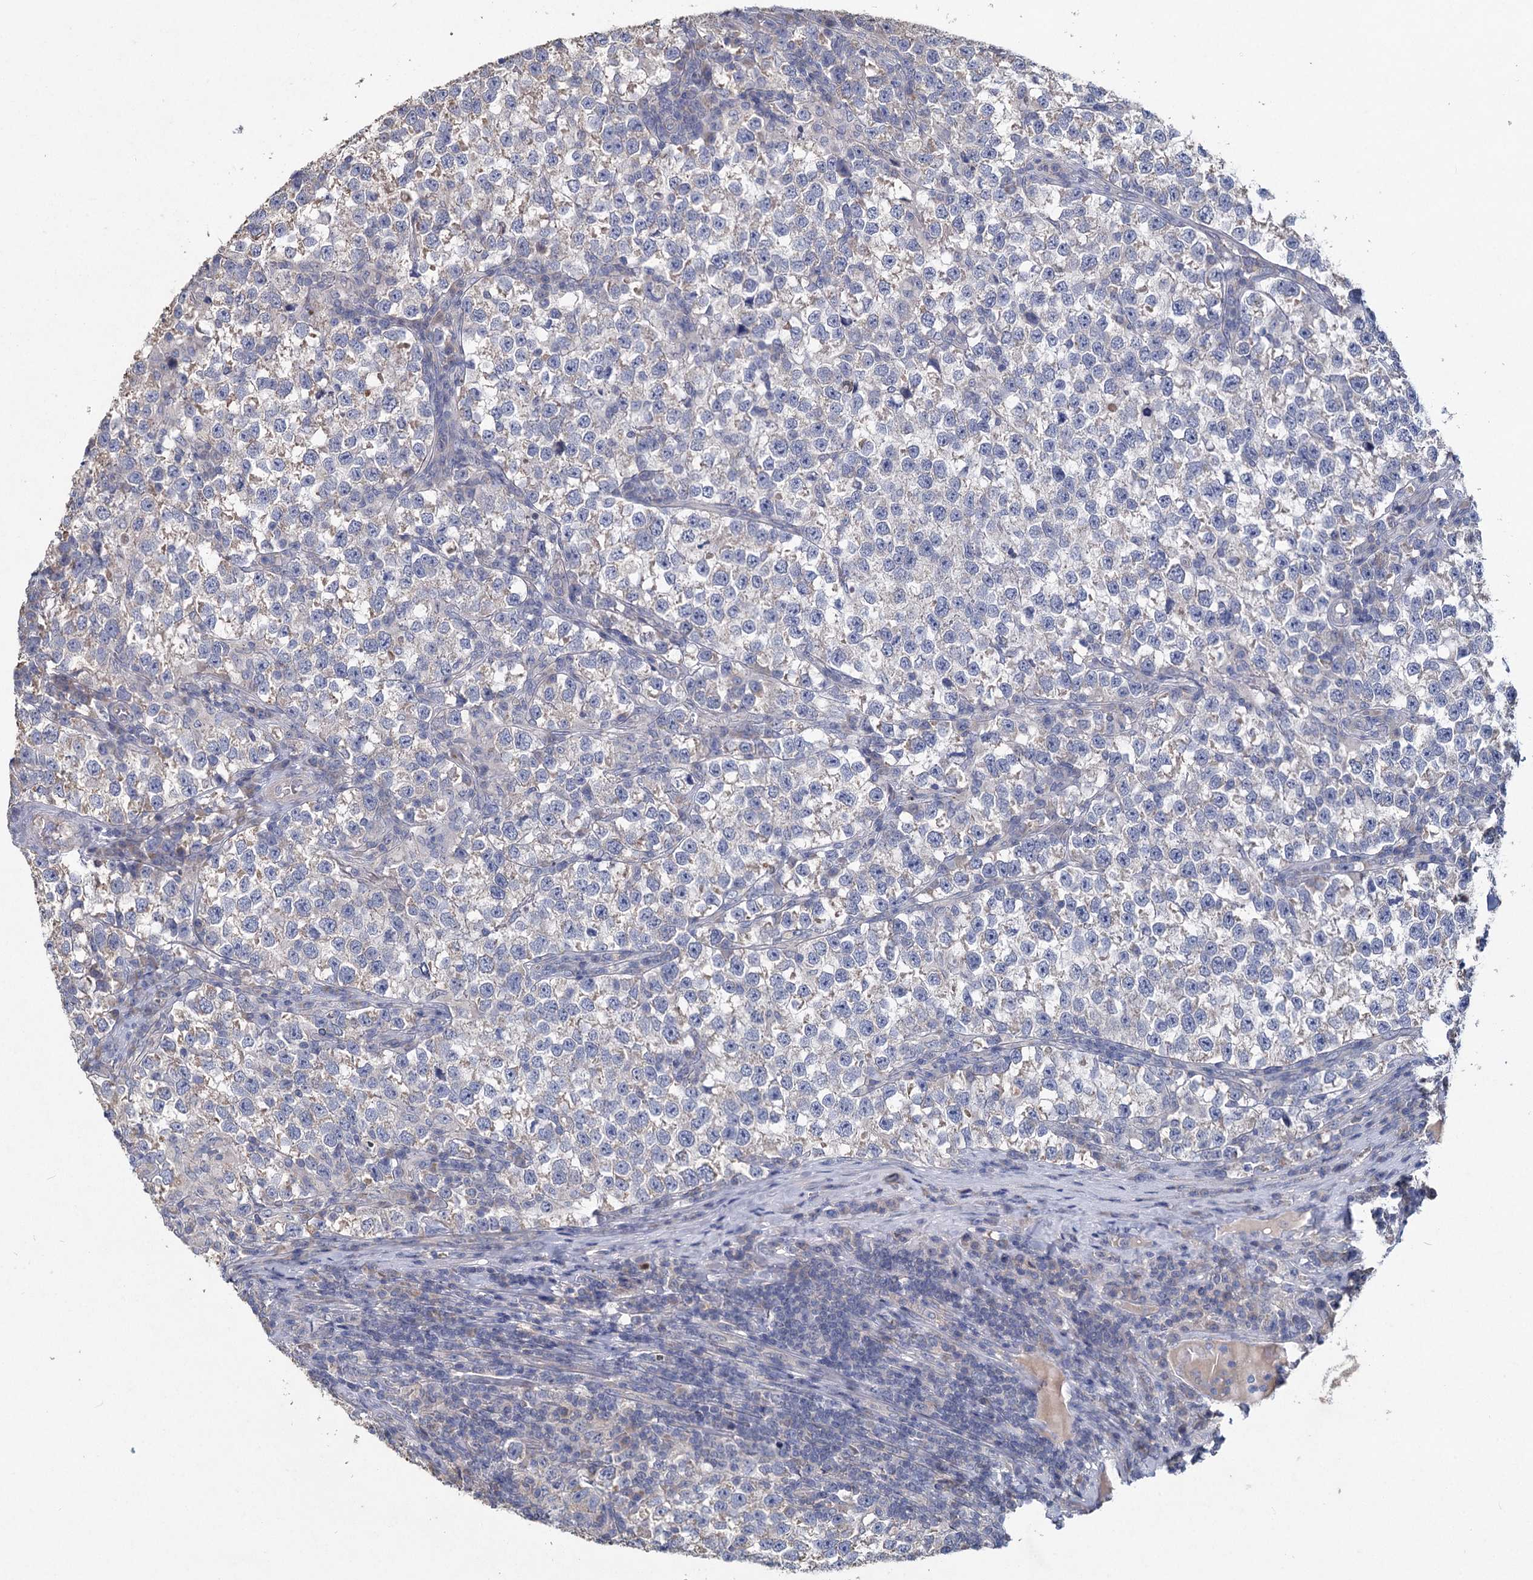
{"staining": {"intensity": "negative", "quantity": "none", "location": "none"}, "tissue": "testis cancer", "cell_type": "Tumor cells", "image_type": "cancer", "snomed": [{"axis": "morphology", "description": "Normal tissue, NOS"}, {"axis": "morphology", "description": "Seminoma, NOS"}, {"axis": "topography", "description": "Testis"}], "caption": "IHC micrograph of seminoma (testis) stained for a protein (brown), which displays no positivity in tumor cells.", "gene": "HES2", "patient": {"sex": "male", "age": 43}}